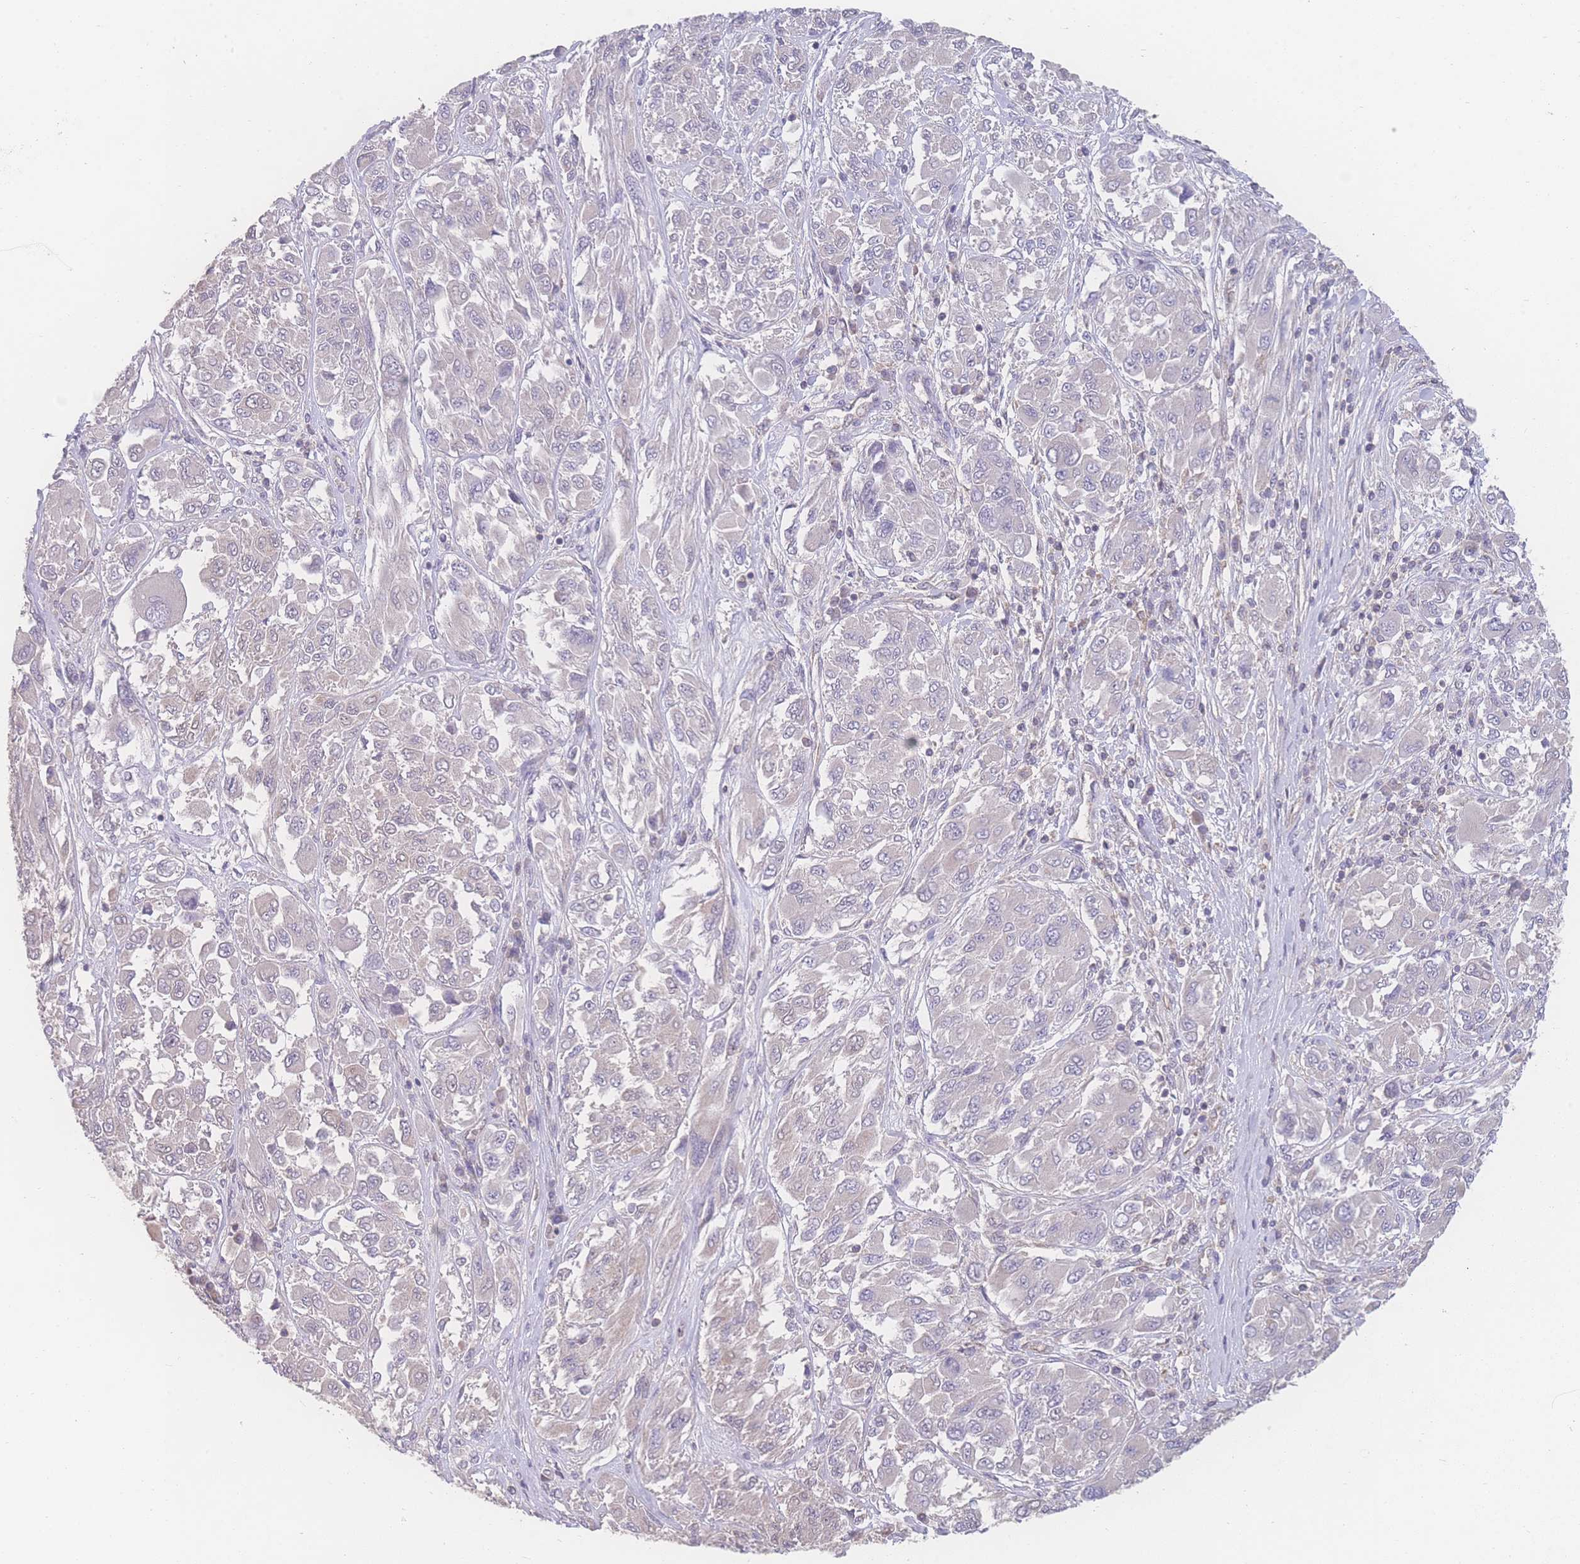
{"staining": {"intensity": "negative", "quantity": "none", "location": "none"}, "tissue": "melanoma", "cell_type": "Tumor cells", "image_type": "cancer", "snomed": [{"axis": "morphology", "description": "Malignant melanoma, NOS"}, {"axis": "topography", "description": "Skin"}], "caption": "Immunohistochemistry image of neoplastic tissue: human malignant melanoma stained with DAB (3,3'-diaminobenzidine) displays no significant protein expression in tumor cells.", "gene": "GIPR", "patient": {"sex": "female", "age": 91}}